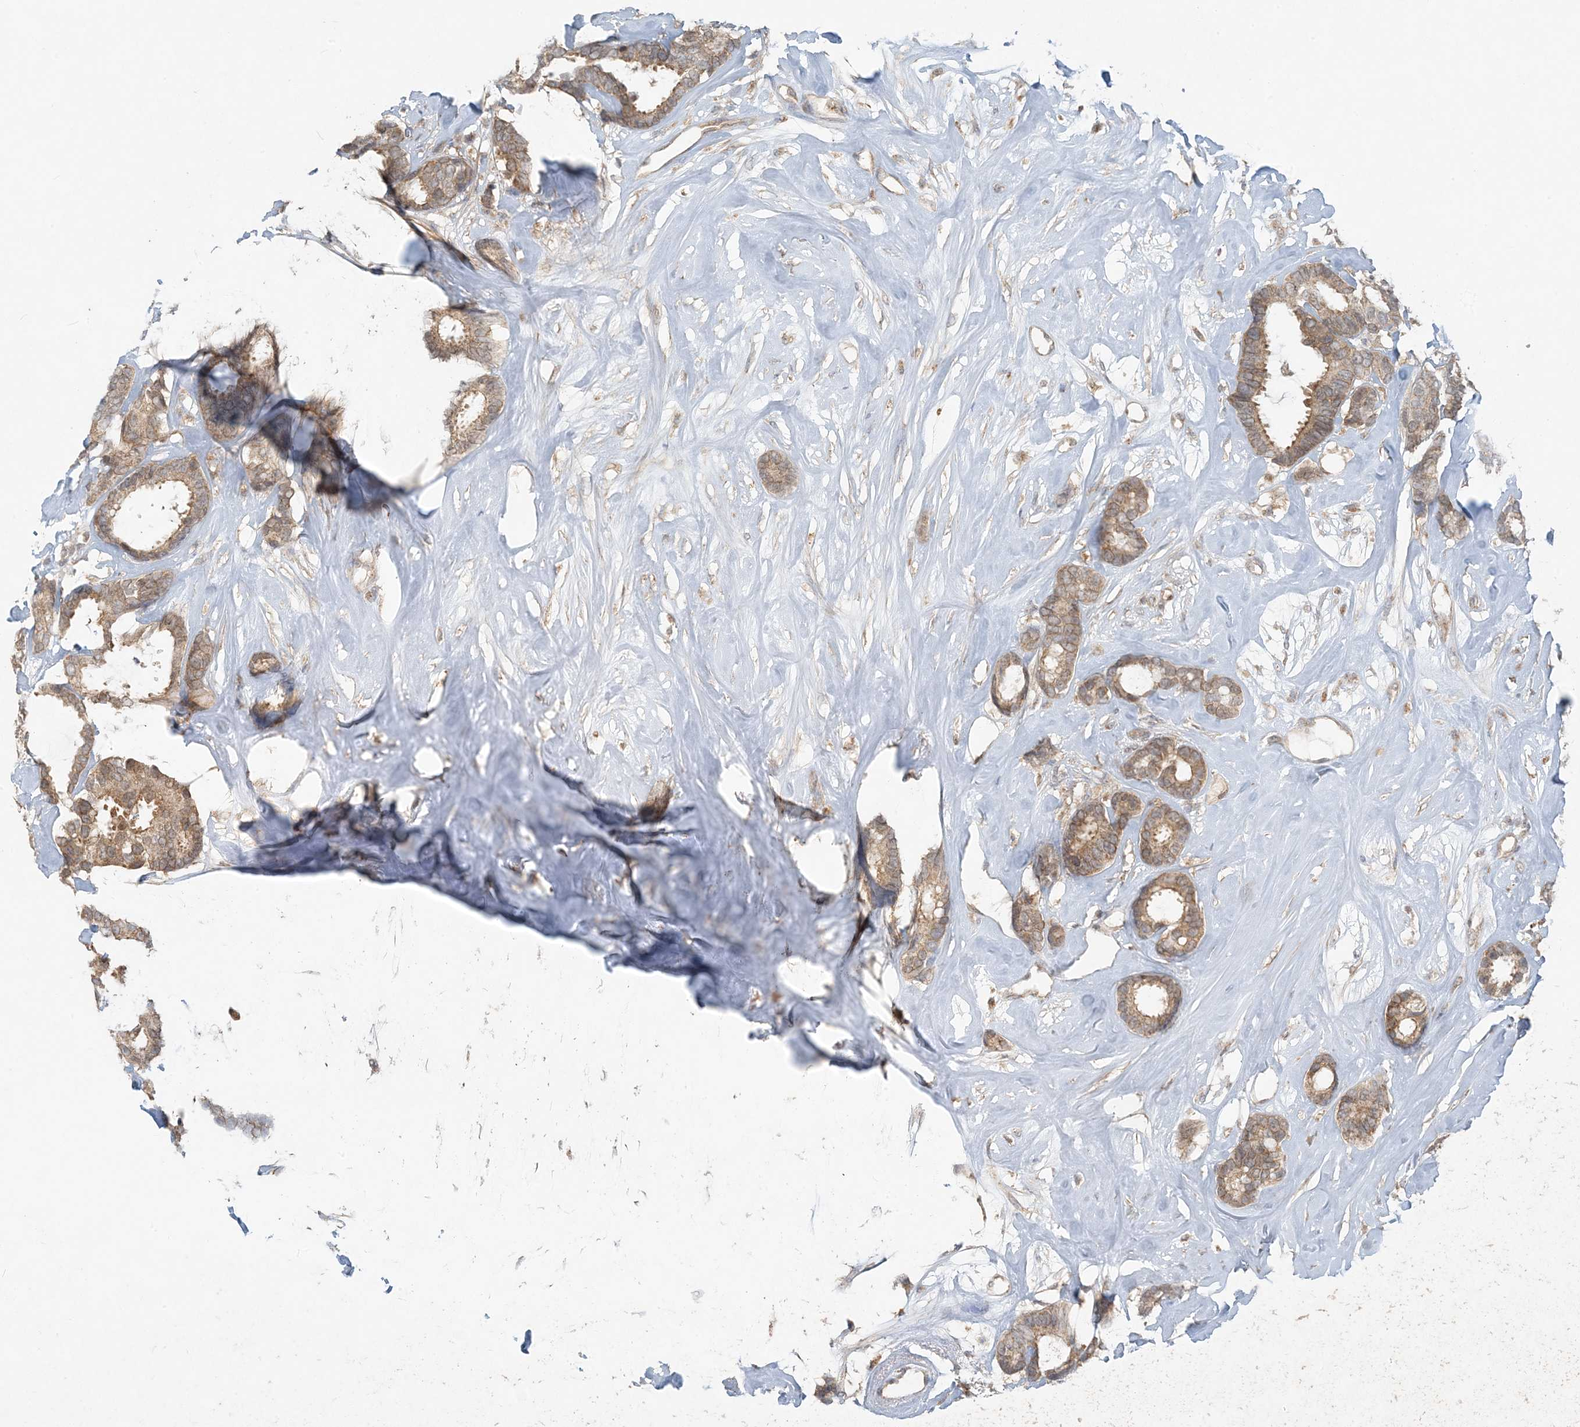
{"staining": {"intensity": "moderate", "quantity": ">75%", "location": "cytoplasmic/membranous"}, "tissue": "breast cancer", "cell_type": "Tumor cells", "image_type": "cancer", "snomed": [{"axis": "morphology", "description": "Duct carcinoma"}, {"axis": "topography", "description": "Breast"}], "caption": "Immunohistochemistry (DAB (3,3'-diaminobenzidine)) staining of breast cancer exhibits moderate cytoplasmic/membranous protein positivity in approximately >75% of tumor cells.", "gene": "MCOLN1", "patient": {"sex": "female", "age": 87}}